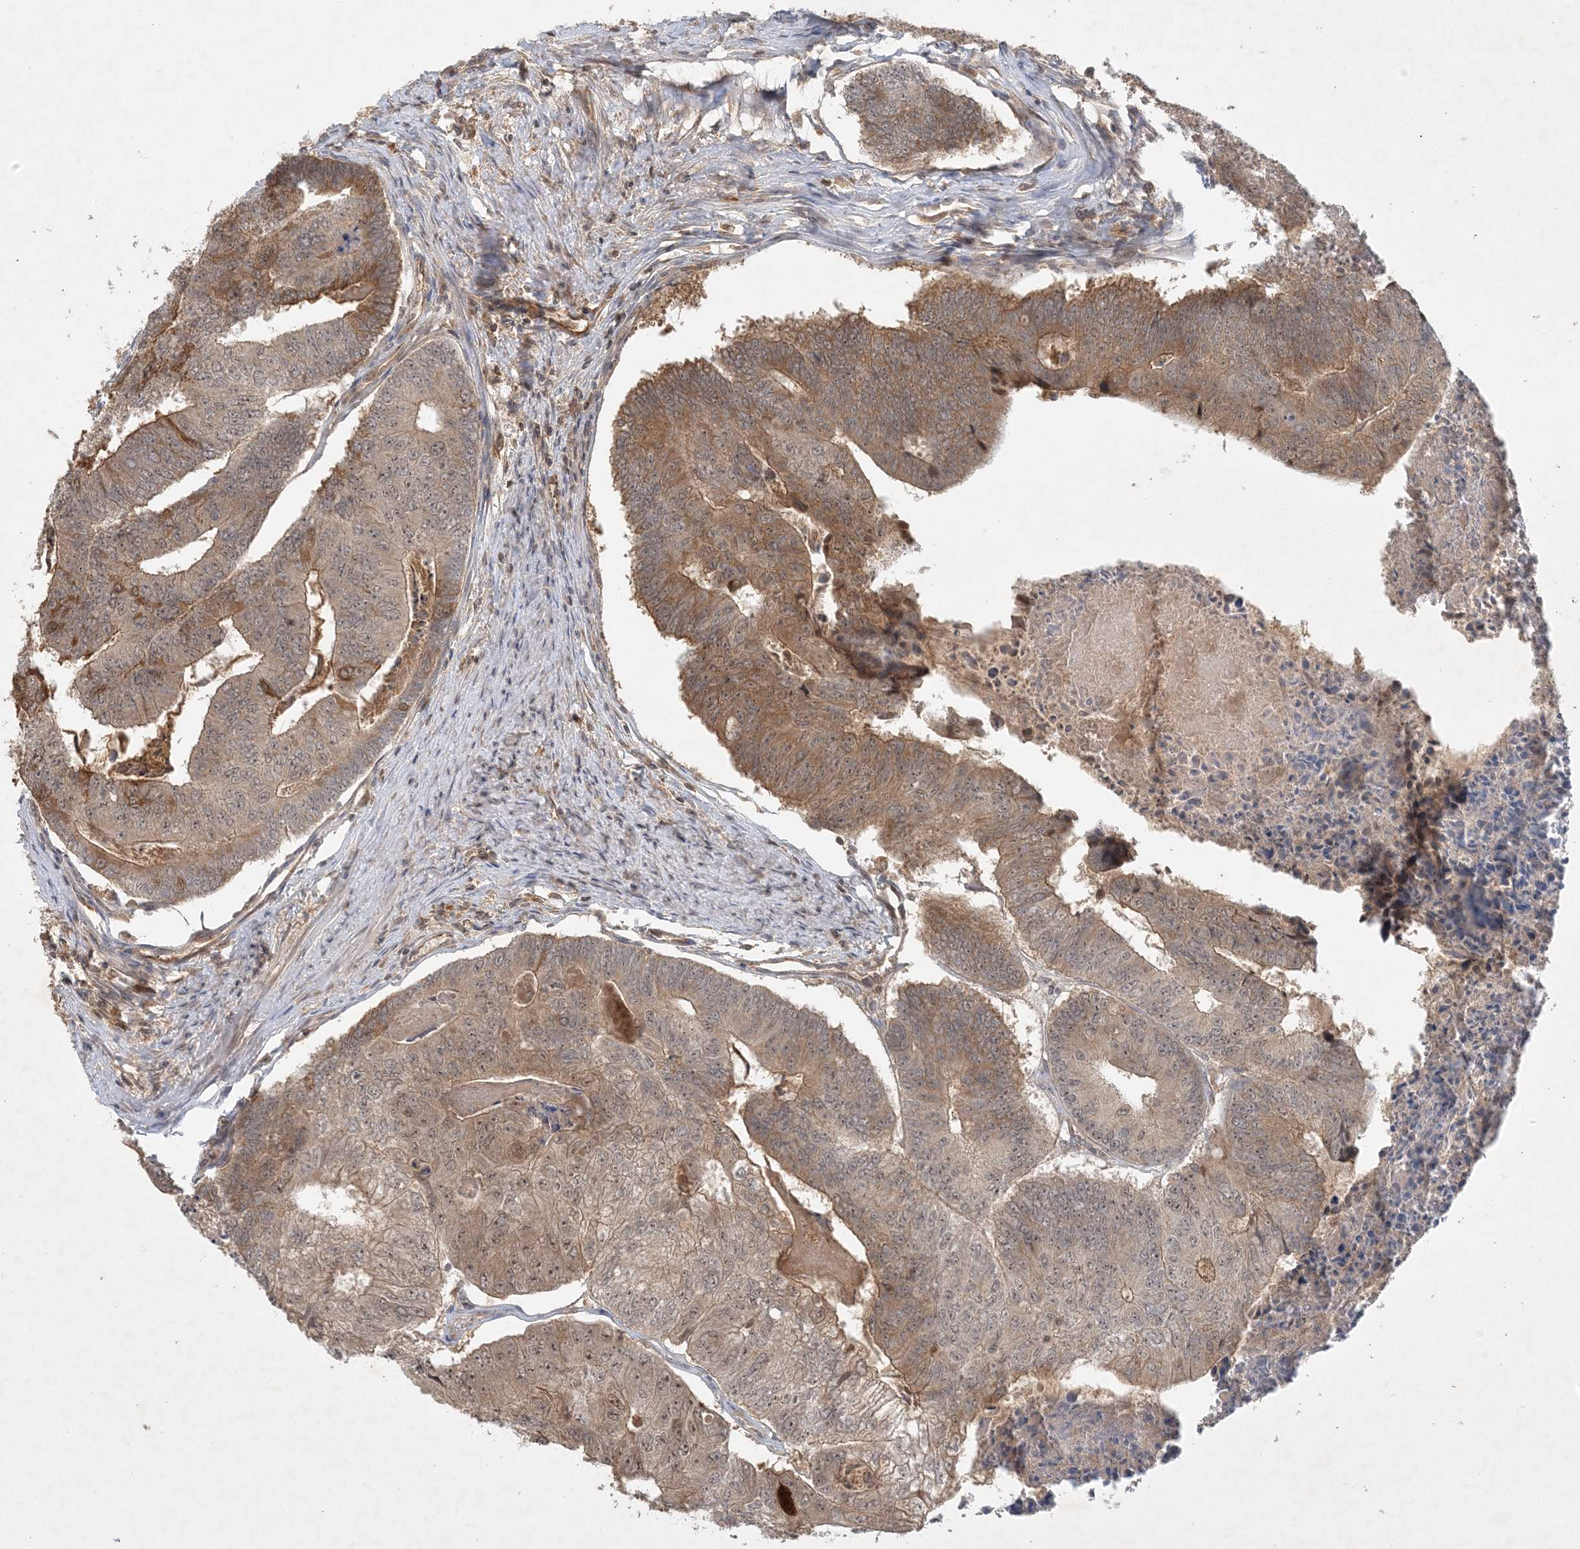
{"staining": {"intensity": "moderate", "quantity": "25%-75%", "location": "cytoplasmic/membranous,nuclear"}, "tissue": "colorectal cancer", "cell_type": "Tumor cells", "image_type": "cancer", "snomed": [{"axis": "morphology", "description": "Adenocarcinoma, NOS"}, {"axis": "topography", "description": "Colon"}], "caption": "Tumor cells display moderate cytoplasmic/membranous and nuclear staining in about 25%-75% of cells in adenocarcinoma (colorectal). (DAB (3,3'-diaminobenzidine) IHC with brightfield microscopy, high magnification).", "gene": "ZCCHC4", "patient": {"sex": "female", "age": 67}}